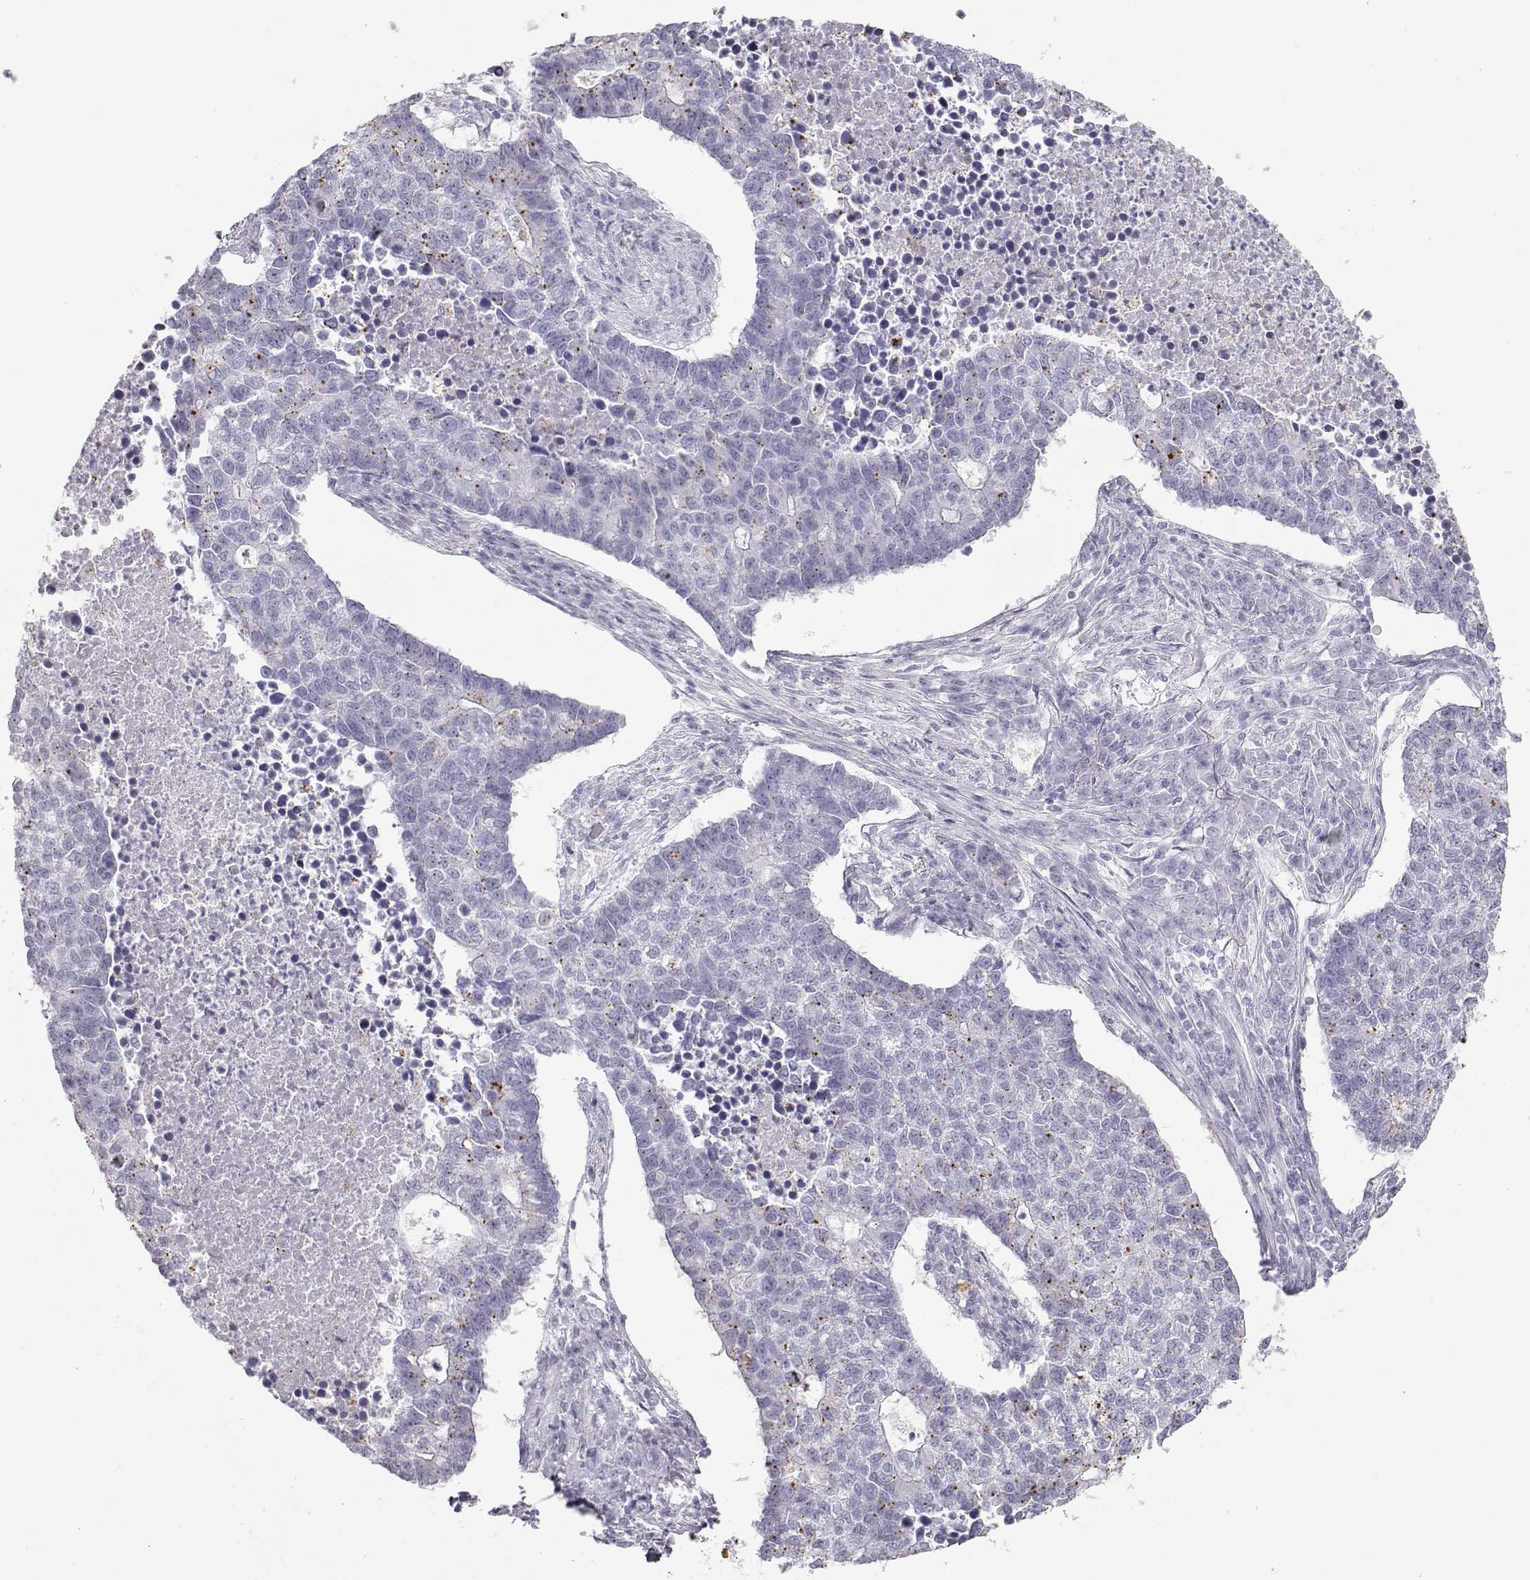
{"staining": {"intensity": "moderate", "quantity": "<25%", "location": "cytoplasmic/membranous"}, "tissue": "lung cancer", "cell_type": "Tumor cells", "image_type": "cancer", "snomed": [{"axis": "morphology", "description": "Adenocarcinoma, NOS"}, {"axis": "topography", "description": "Lung"}], "caption": "Human lung adenocarcinoma stained with a brown dye reveals moderate cytoplasmic/membranous positive staining in approximately <25% of tumor cells.", "gene": "TKTL1", "patient": {"sex": "male", "age": 57}}